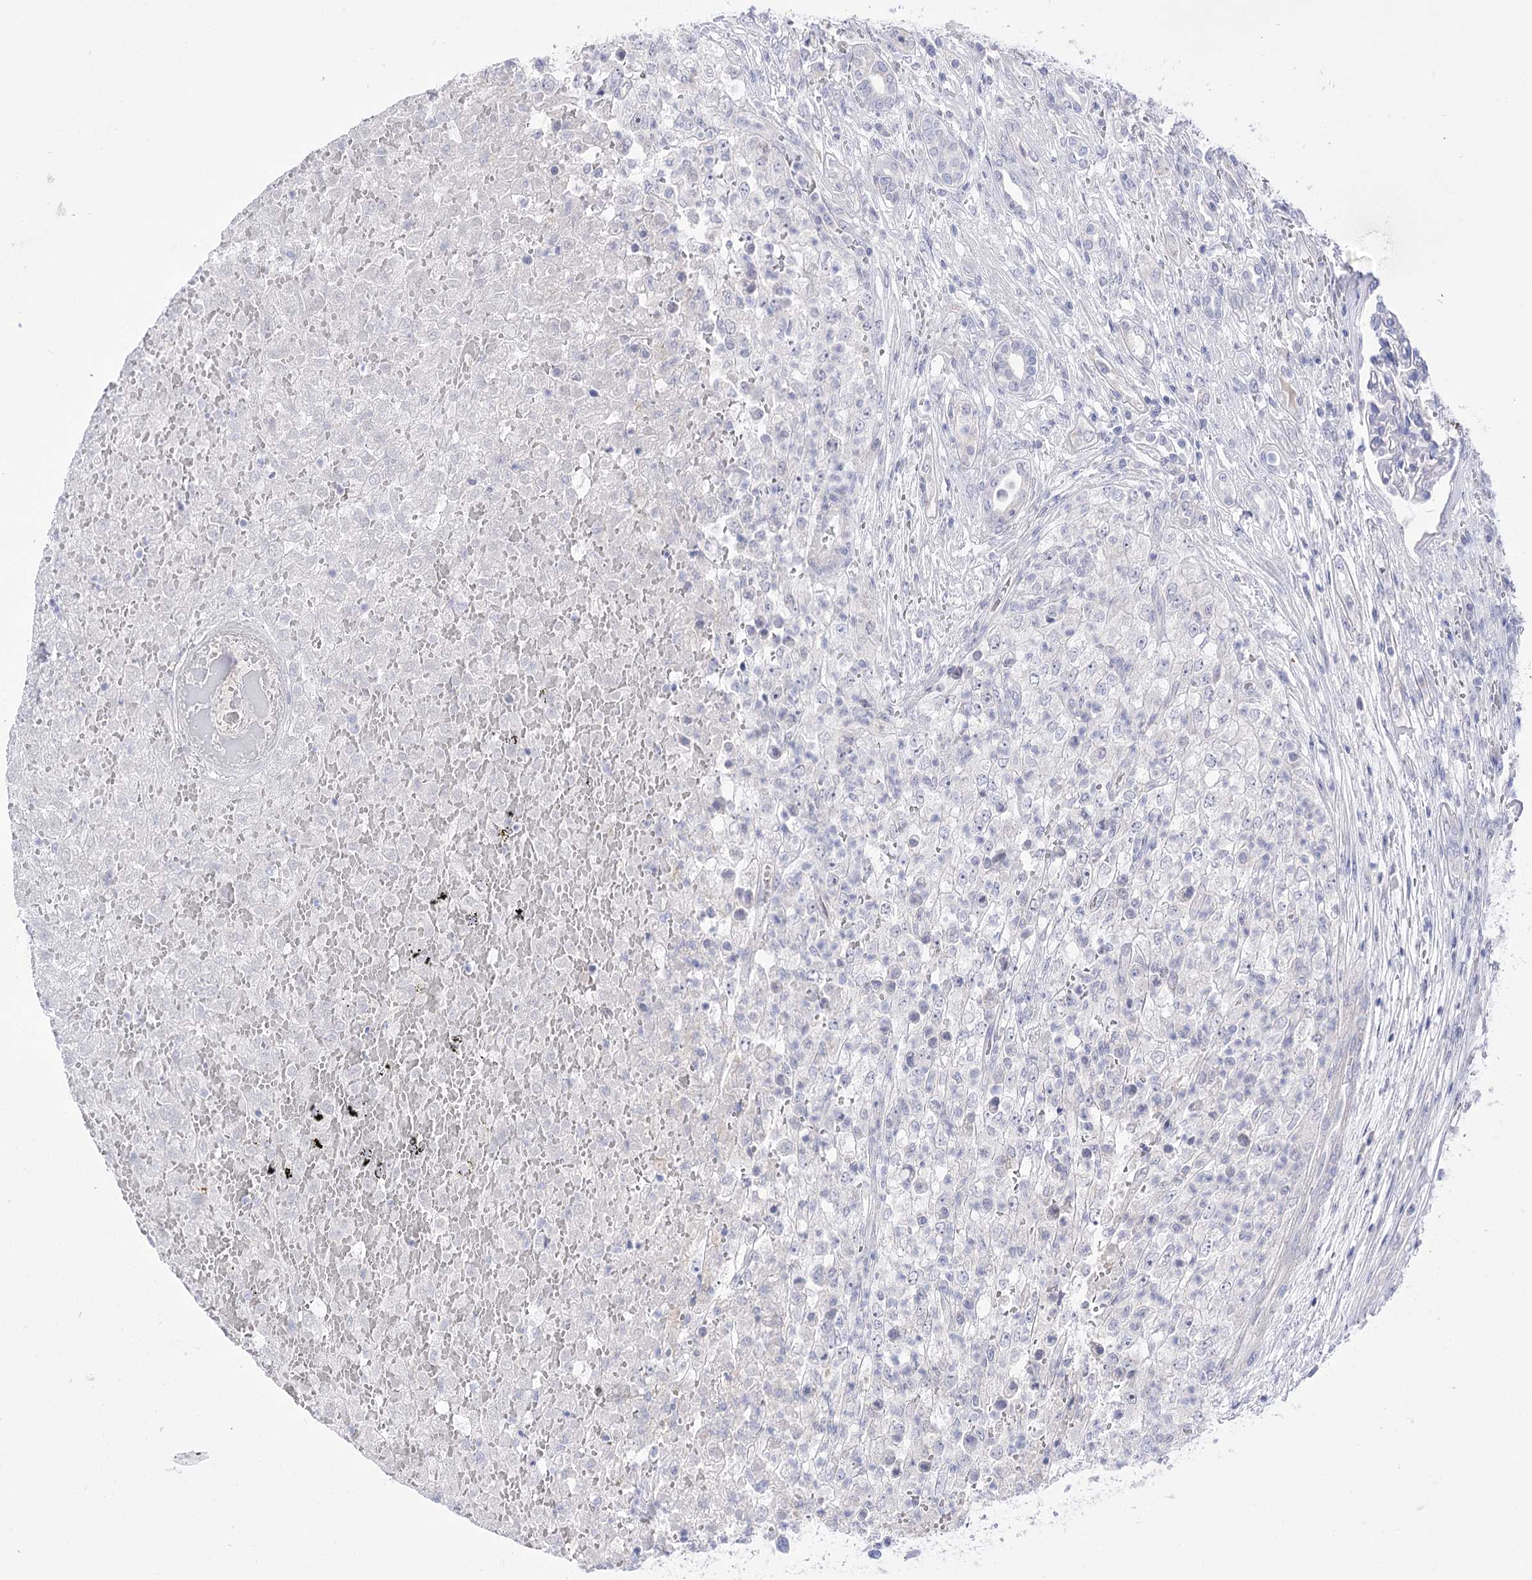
{"staining": {"intensity": "negative", "quantity": "none", "location": "none"}, "tissue": "renal cancer", "cell_type": "Tumor cells", "image_type": "cancer", "snomed": [{"axis": "morphology", "description": "Adenocarcinoma, NOS"}, {"axis": "topography", "description": "Kidney"}], "caption": "The immunohistochemistry photomicrograph has no significant expression in tumor cells of renal adenocarcinoma tissue. (Brightfield microscopy of DAB (3,3'-diaminobenzidine) immunohistochemistry (IHC) at high magnification).", "gene": "HELT", "patient": {"sex": "female", "age": 54}}